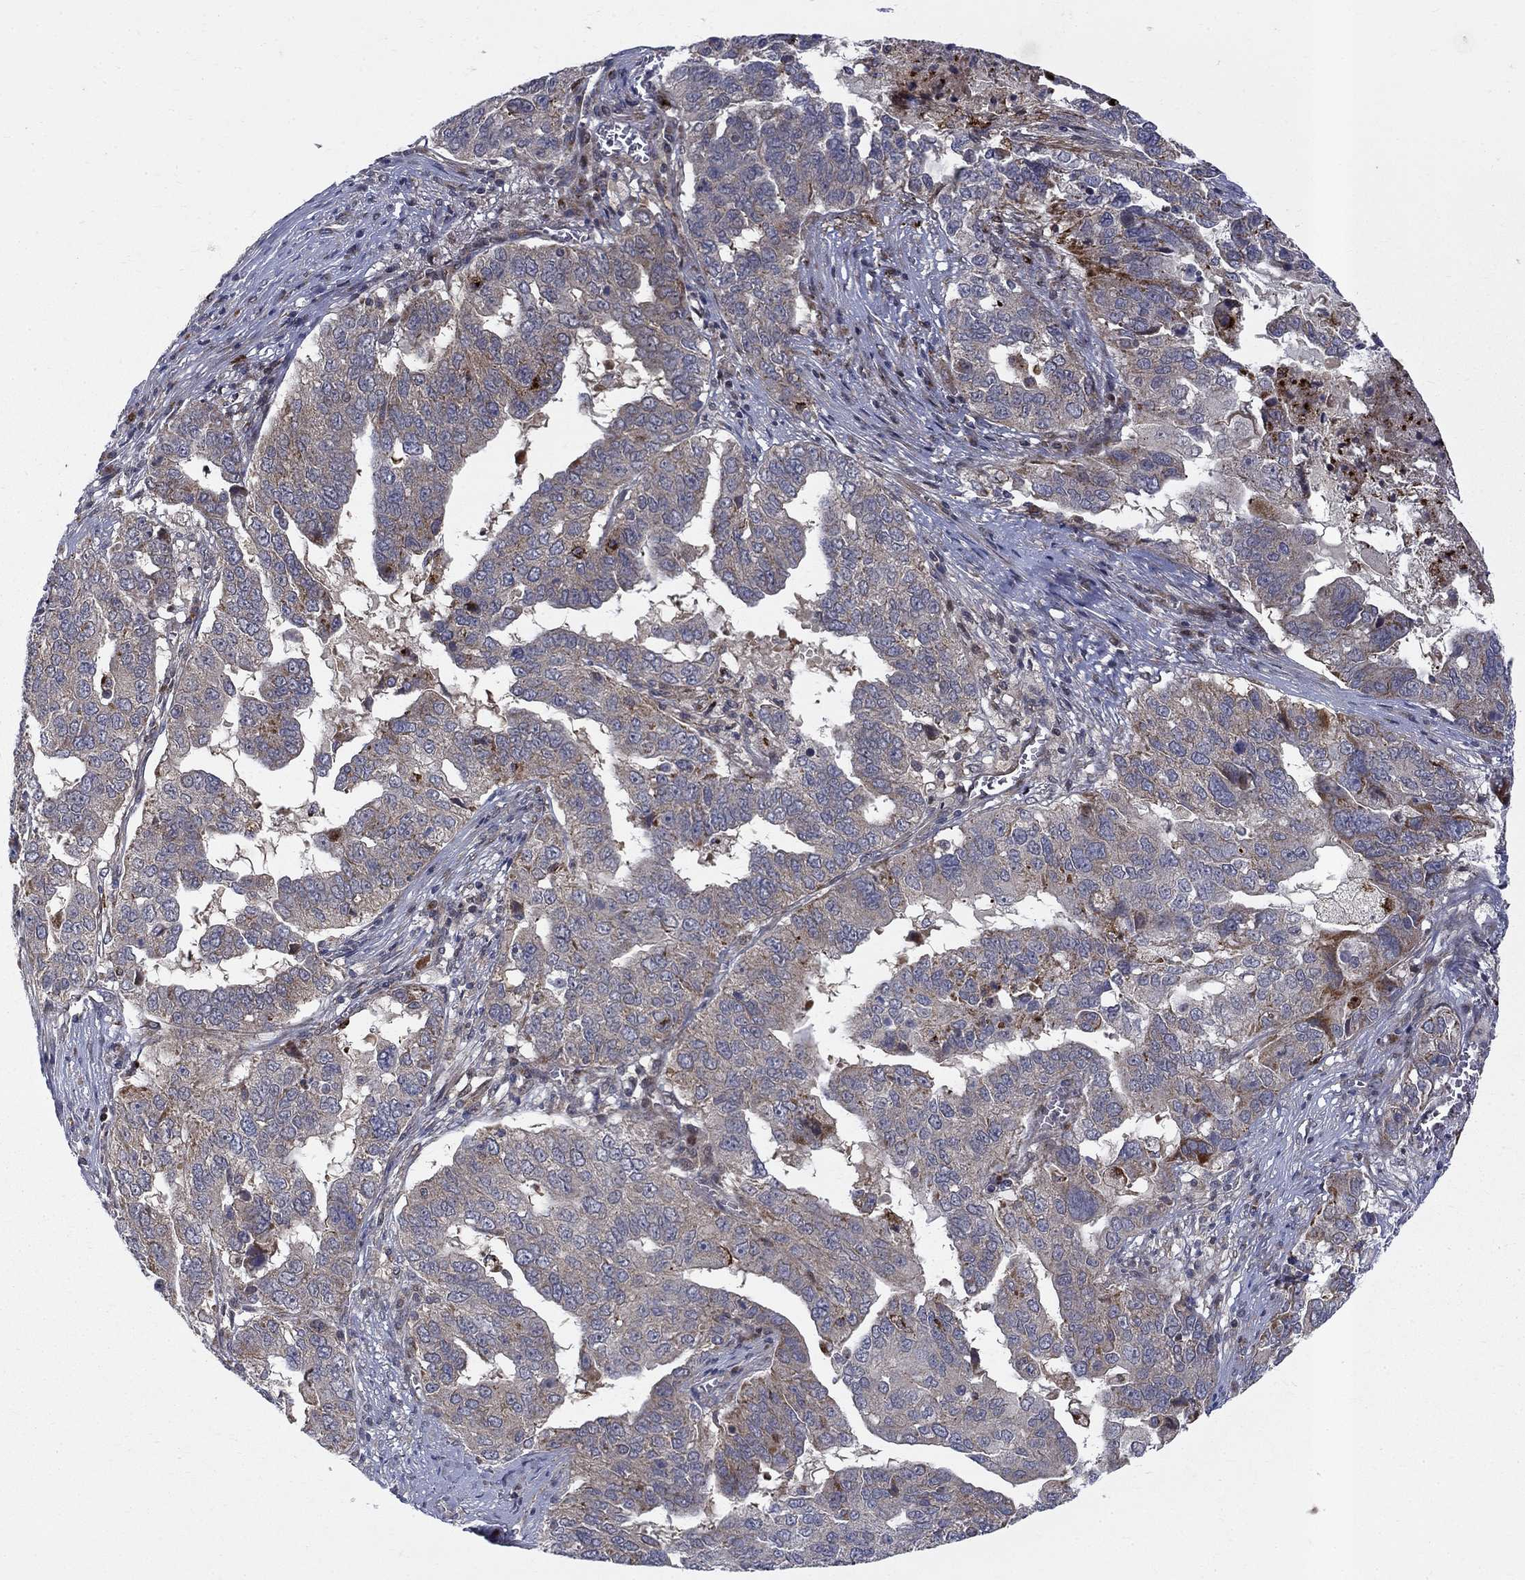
{"staining": {"intensity": "weak", "quantity": "<25%", "location": "cytoplasmic/membranous"}, "tissue": "ovarian cancer", "cell_type": "Tumor cells", "image_type": "cancer", "snomed": [{"axis": "morphology", "description": "Carcinoma, endometroid"}, {"axis": "topography", "description": "Soft tissue"}, {"axis": "topography", "description": "Ovary"}], "caption": "Immunohistochemistry (IHC) photomicrograph of ovarian cancer stained for a protein (brown), which displays no positivity in tumor cells.", "gene": "WDR19", "patient": {"sex": "female", "age": 52}}